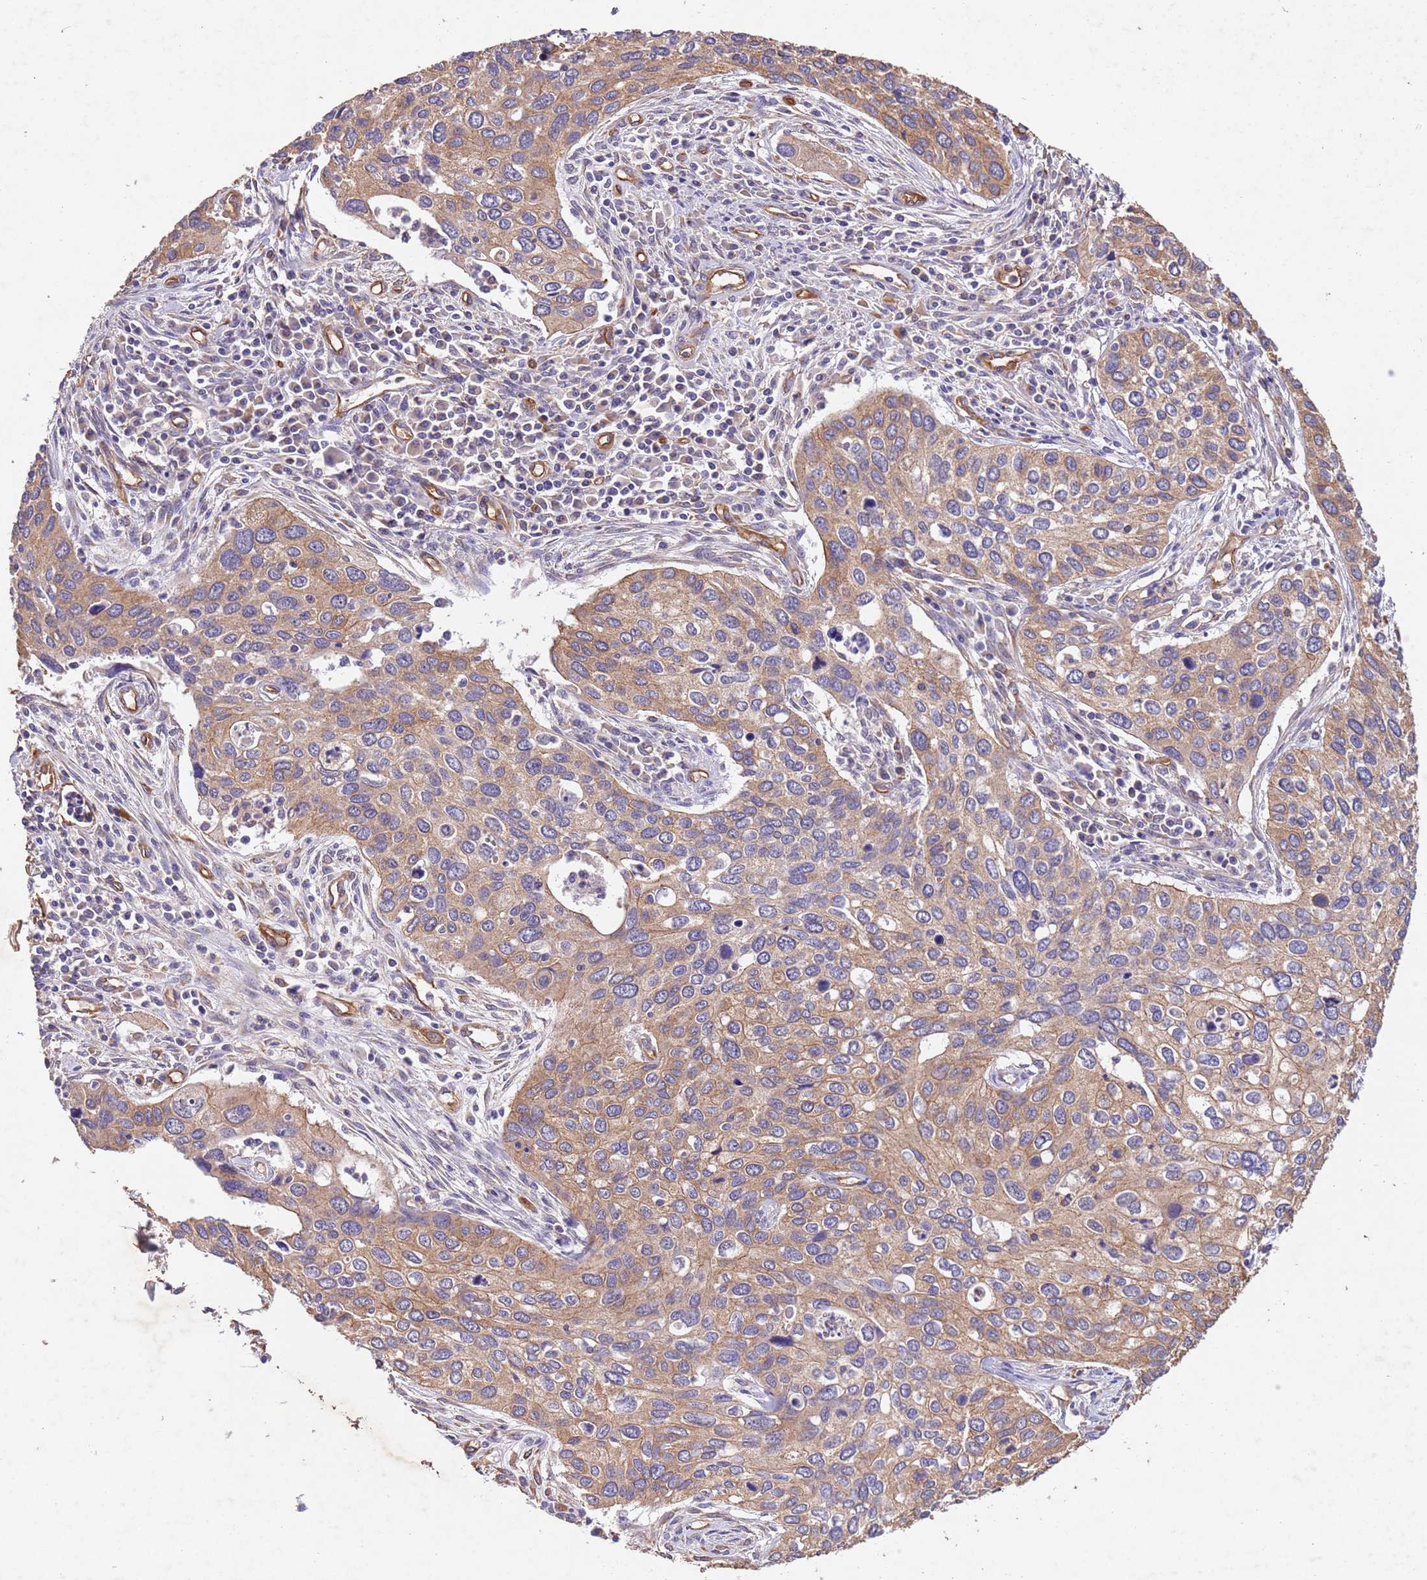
{"staining": {"intensity": "moderate", "quantity": ">75%", "location": "cytoplasmic/membranous"}, "tissue": "cervical cancer", "cell_type": "Tumor cells", "image_type": "cancer", "snomed": [{"axis": "morphology", "description": "Squamous cell carcinoma, NOS"}, {"axis": "topography", "description": "Cervix"}], "caption": "Moderate cytoplasmic/membranous staining for a protein is seen in about >75% of tumor cells of cervical squamous cell carcinoma using immunohistochemistry.", "gene": "MTX3", "patient": {"sex": "female", "age": 55}}